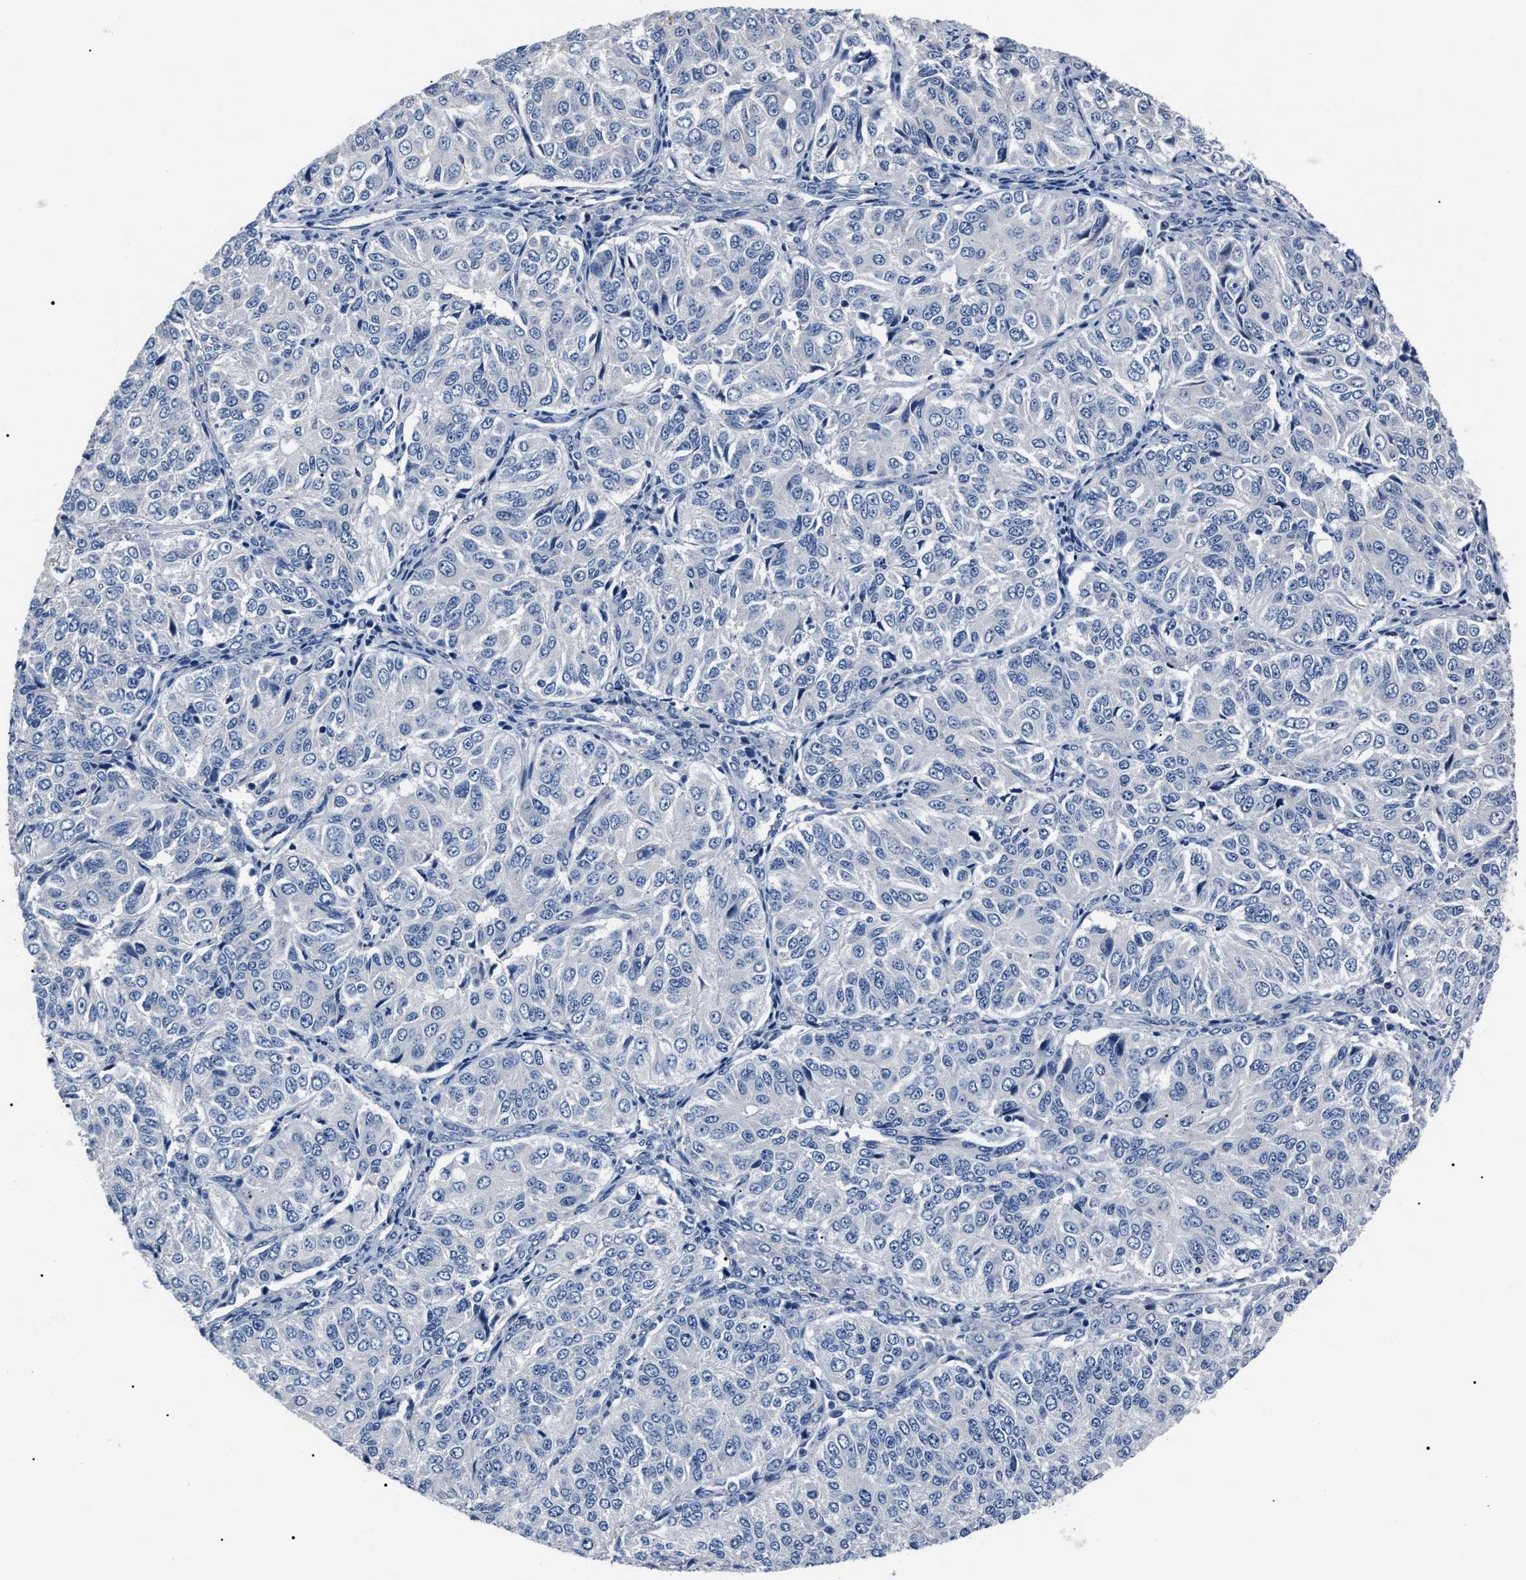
{"staining": {"intensity": "negative", "quantity": "none", "location": "none"}, "tissue": "ovarian cancer", "cell_type": "Tumor cells", "image_type": "cancer", "snomed": [{"axis": "morphology", "description": "Carcinoma, endometroid"}, {"axis": "topography", "description": "Ovary"}], "caption": "Protein analysis of ovarian cancer demonstrates no significant staining in tumor cells. Brightfield microscopy of IHC stained with DAB (brown) and hematoxylin (blue), captured at high magnification.", "gene": "LRWD1", "patient": {"sex": "female", "age": 51}}